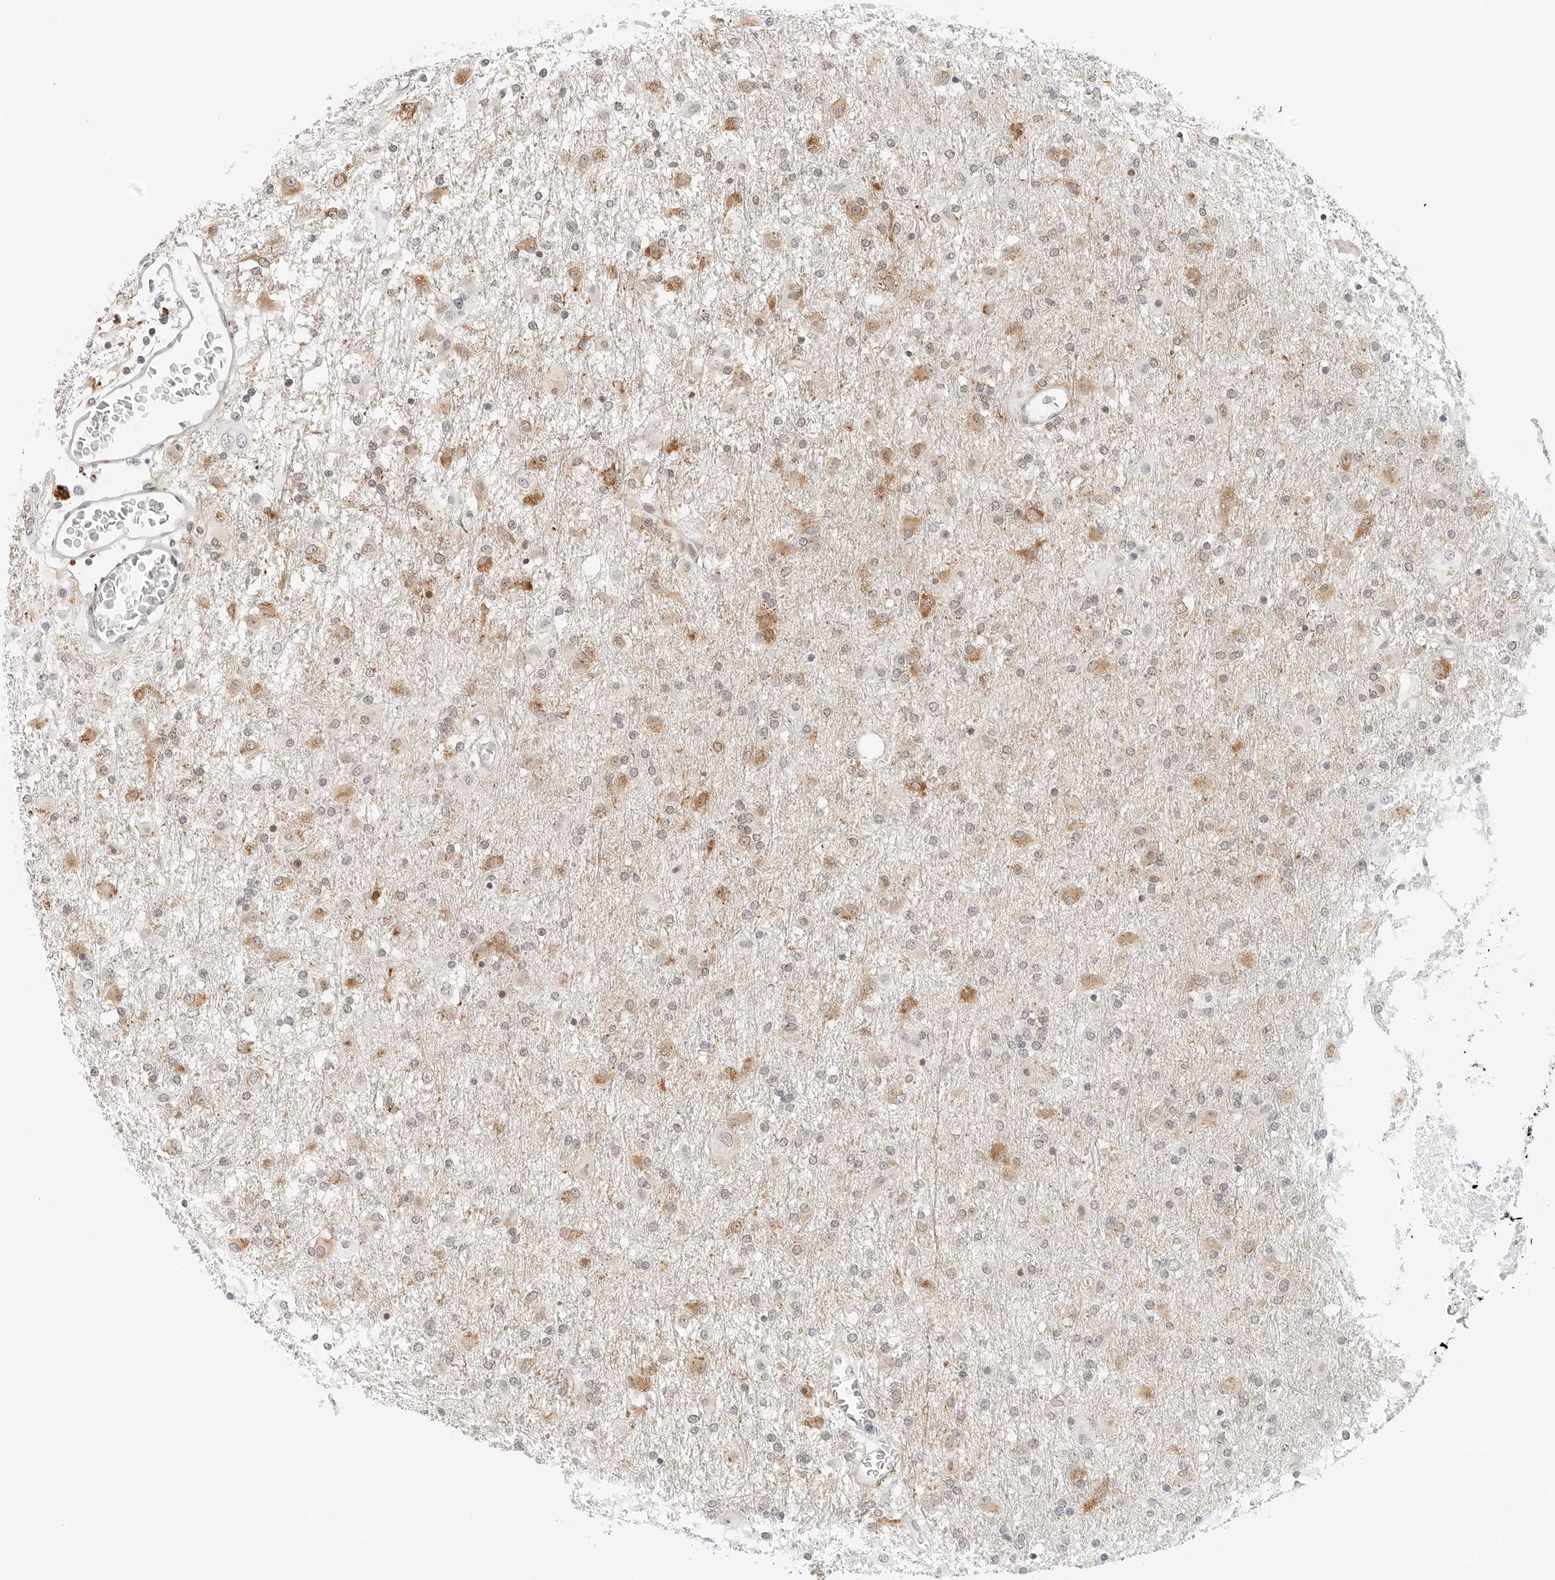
{"staining": {"intensity": "moderate", "quantity": "25%-75%", "location": "cytoplasmic/membranous"}, "tissue": "glioma", "cell_type": "Tumor cells", "image_type": "cancer", "snomed": [{"axis": "morphology", "description": "Glioma, malignant, Low grade"}, {"axis": "topography", "description": "Brain"}], "caption": "Protein expression analysis of human low-grade glioma (malignant) reveals moderate cytoplasmic/membranous positivity in about 25%-75% of tumor cells. Nuclei are stained in blue.", "gene": "PARP10", "patient": {"sex": "male", "age": 65}}